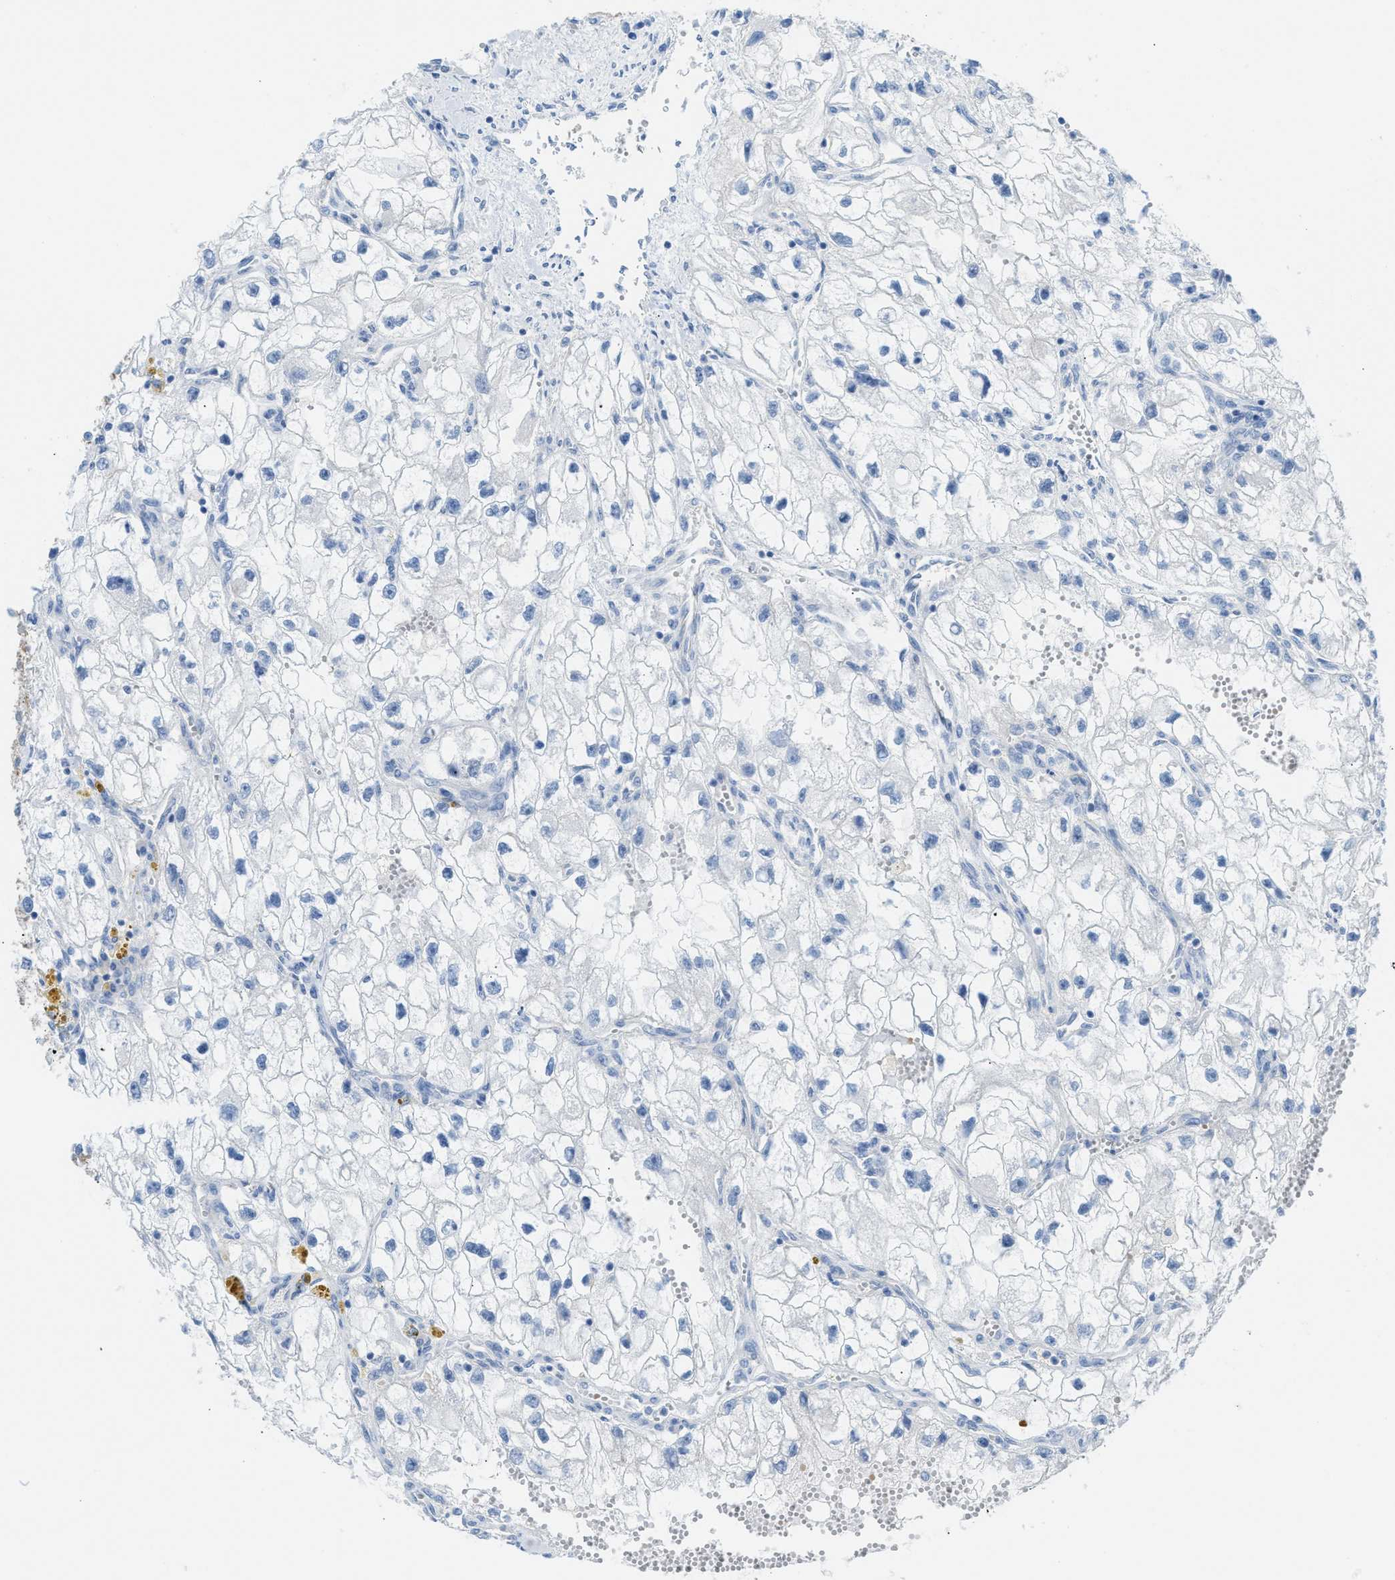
{"staining": {"intensity": "negative", "quantity": "none", "location": "none"}, "tissue": "renal cancer", "cell_type": "Tumor cells", "image_type": "cancer", "snomed": [{"axis": "morphology", "description": "Adenocarcinoma, NOS"}, {"axis": "topography", "description": "Kidney"}], "caption": "IHC micrograph of neoplastic tissue: human renal cancer (adenocarcinoma) stained with DAB (3,3'-diaminobenzidine) exhibits no significant protein positivity in tumor cells.", "gene": "ERBB2", "patient": {"sex": "female", "age": 70}}